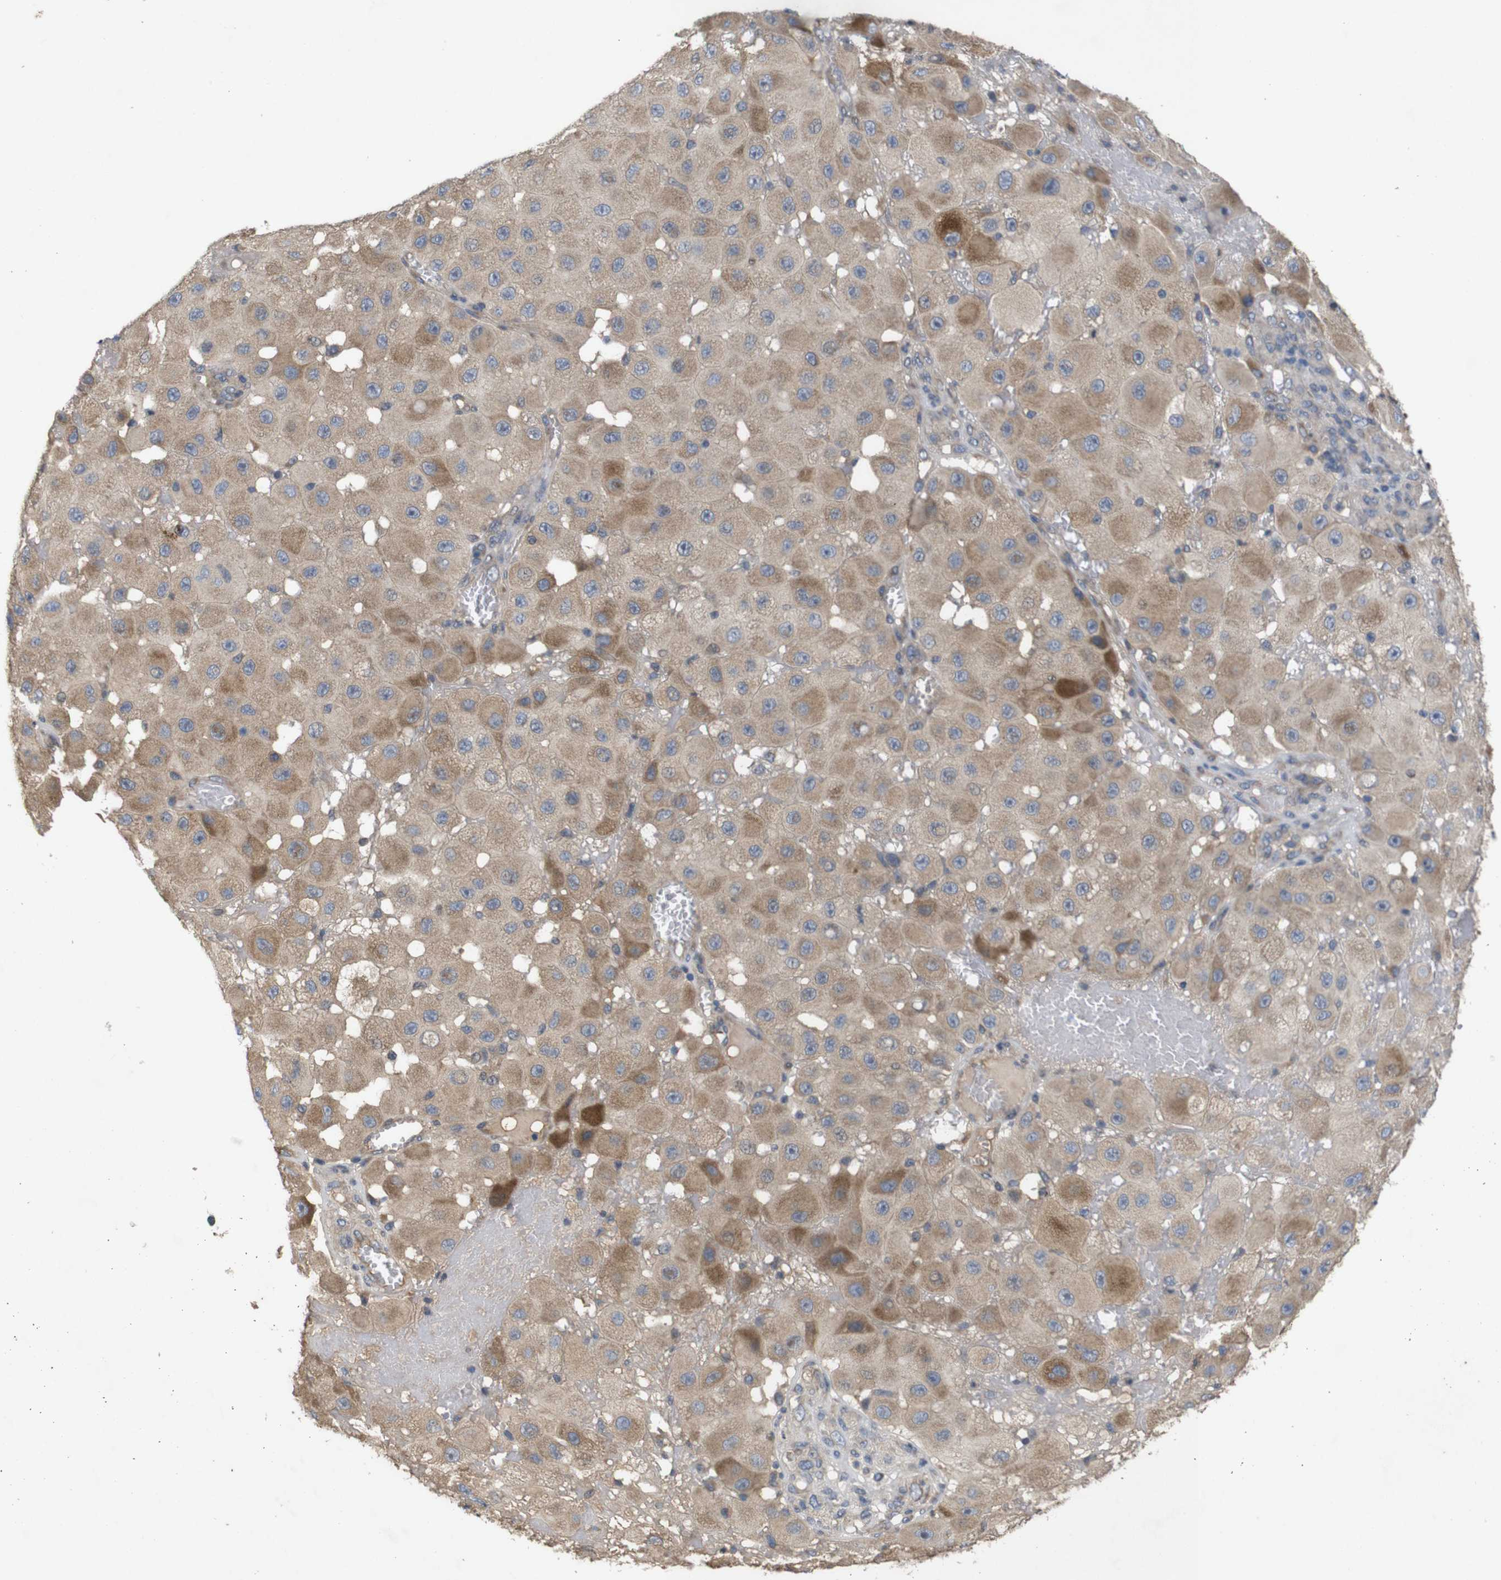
{"staining": {"intensity": "weak", "quantity": ">75%", "location": "cytoplasmic/membranous"}, "tissue": "melanoma", "cell_type": "Tumor cells", "image_type": "cancer", "snomed": [{"axis": "morphology", "description": "Malignant melanoma, NOS"}, {"axis": "topography", "description": "Skin"}], "caption": "Malignant melanoma stained for a protein reveals weak cytoplasmic/membranous positivity in tumor cells.", "gene": "PTPN1", "patient": {"sex": "female", "age": 81}}